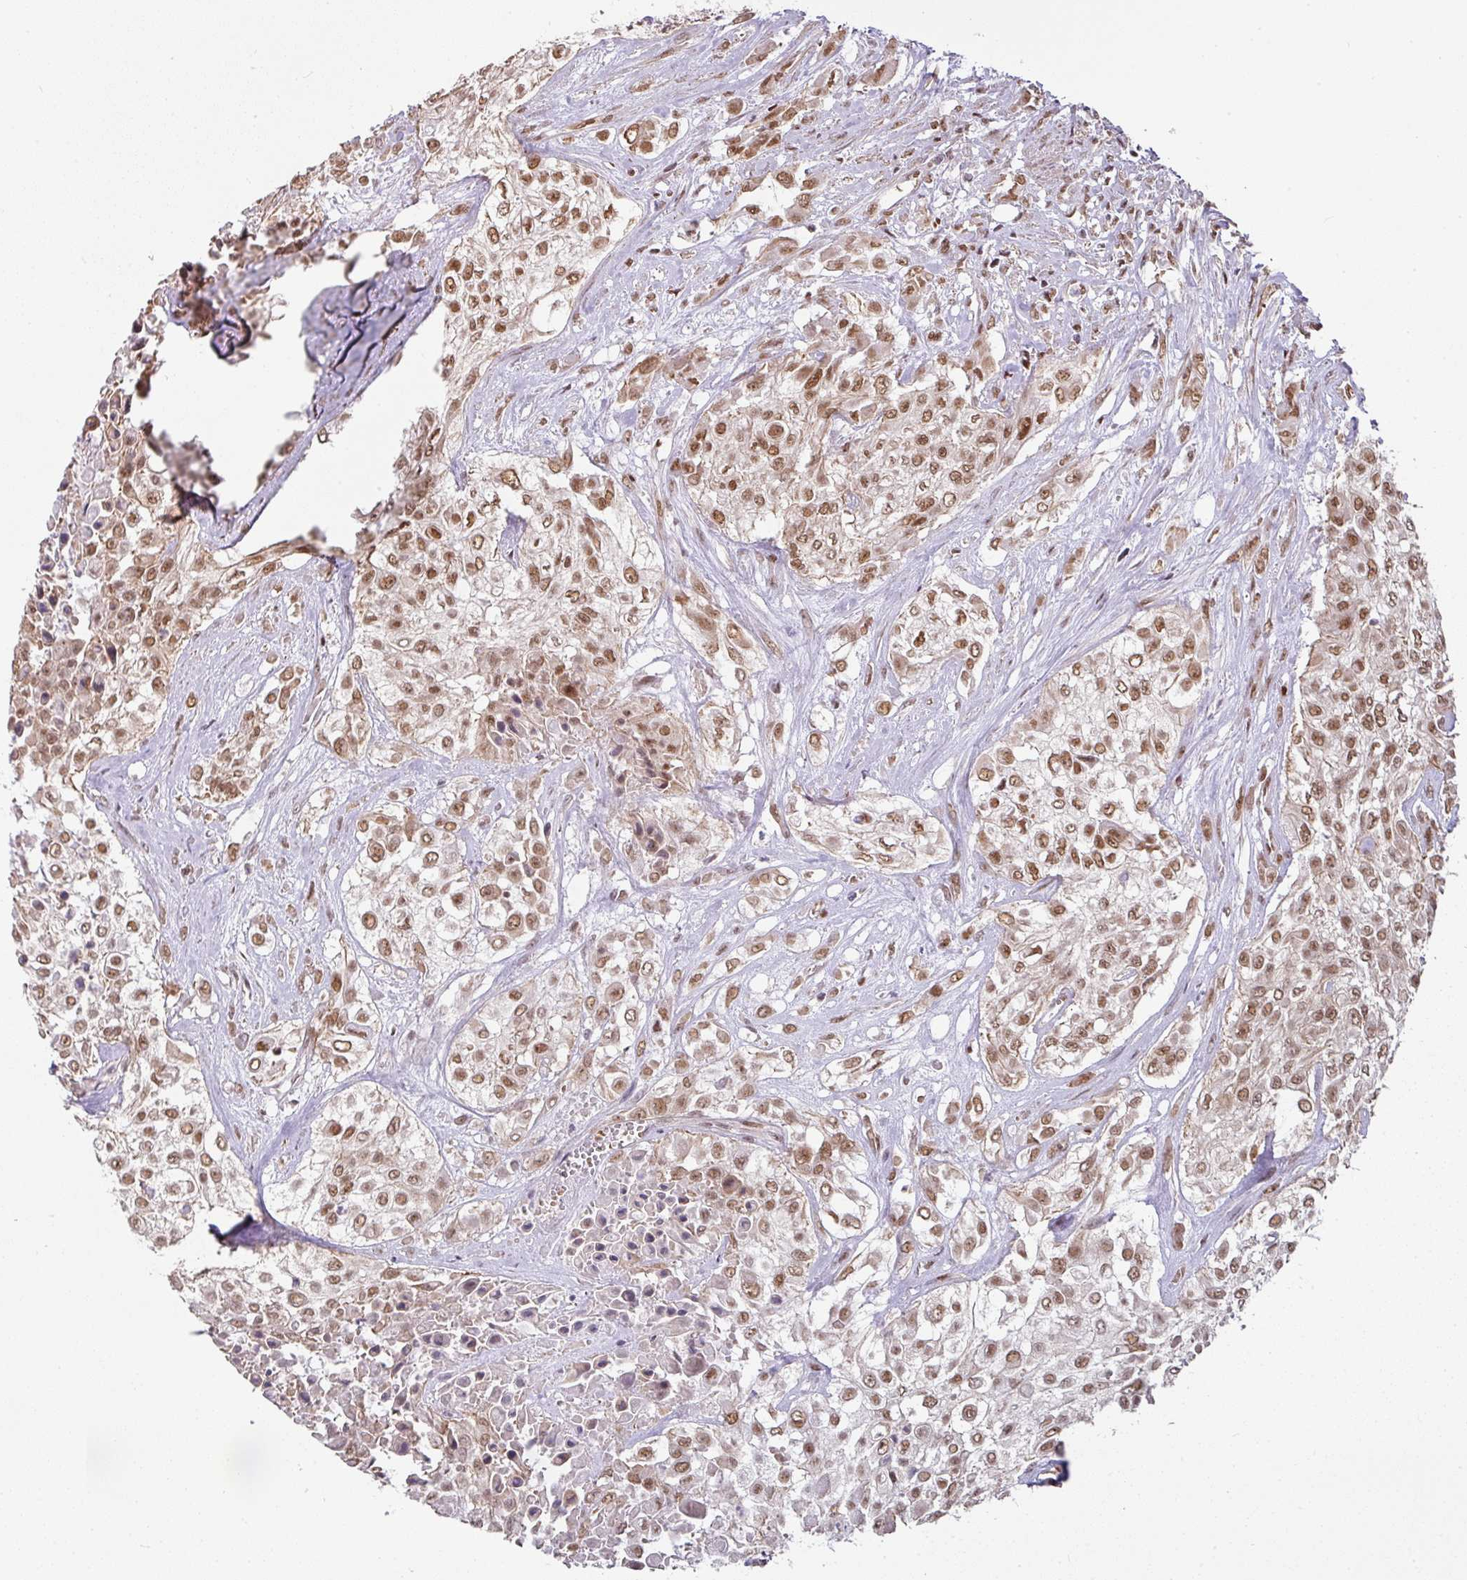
{"staining": {"intensity": "moderate", "quantity": ">75%", "location": "nuclear"}, "tissue": "urothelial cancer", "cell_type": "Tumor cells", "image_type": "cancer", "snomed": [{"axis": "morphology", "description": "Urothelial carcinoma, High grade"}, {"axis": "topography", "description": "Urinary bladder"}], "caption": "Protein expression analysis of human urothelial carcinoma (high-grade) reveals moderate nuclear expression in approximately >75% of tumor cells. The staining was performed using DAB to visualize the protein expression in brown, while the nuclei were stained in blue with hematoxylin (Magnification: 20x).", "gene": "NCOA5", "patient": {"sex": "male", "age": 57}}